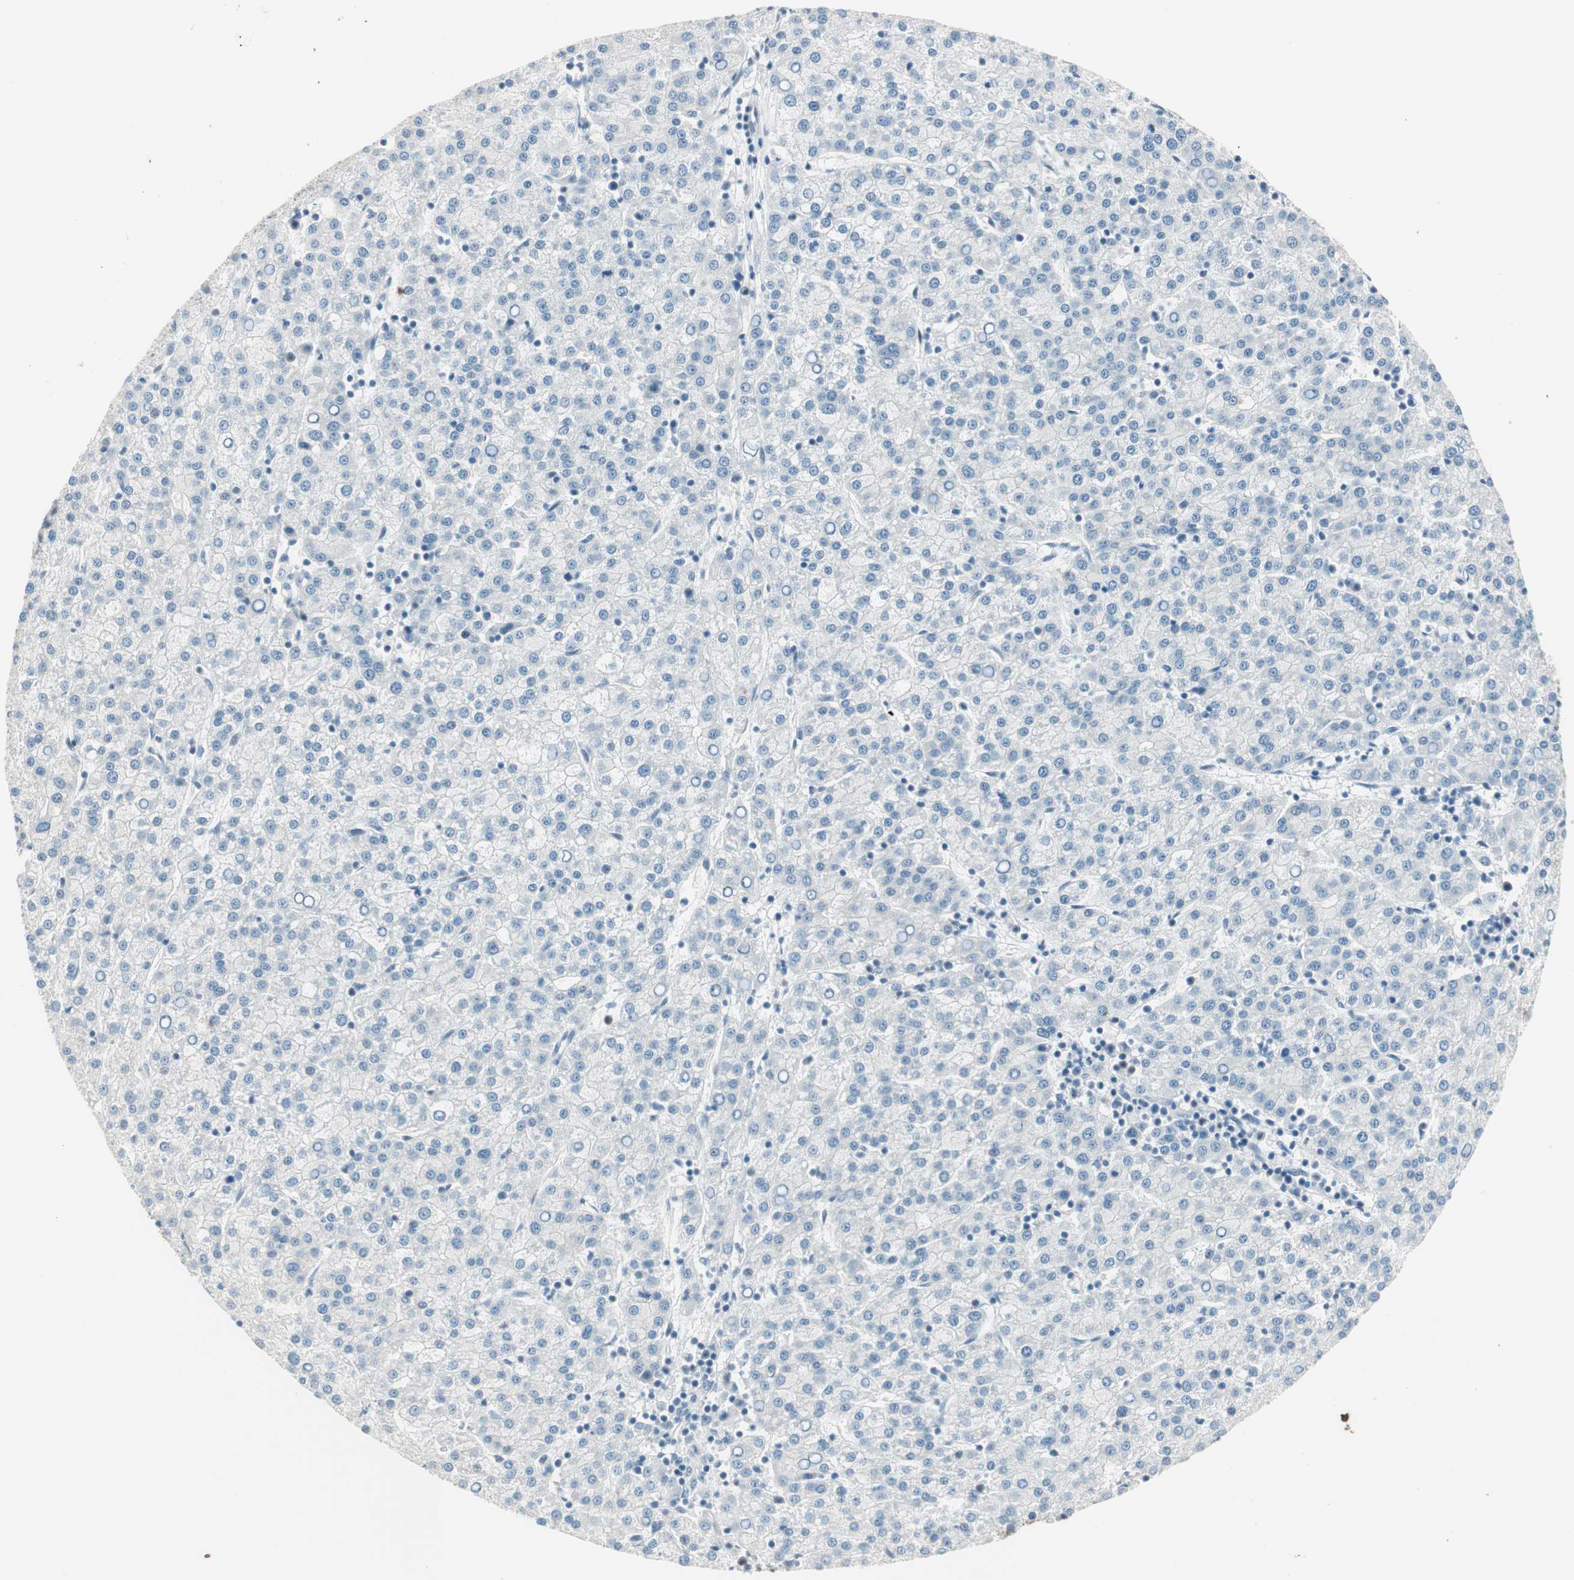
{"staining": {"intensity": "negative", "quantity": "none", "location": "none"}, "tissue": "liver cancer", "cell_type": "Tumor cells", "image_type": "cancer", "snomed": [{"axis": "morphology", "description": "Carcinoma, Hepatocellular, NOS"}, {"axis": "topography", "description": "Liver"}], "caption": "A photomicrograph of liver cancer (hepatocellular carcinoma) stained for a protein exhibits no brown staining in tumor cells.", "gene": "GNAO1", "patient": {"sex": "female", "age": 58}}